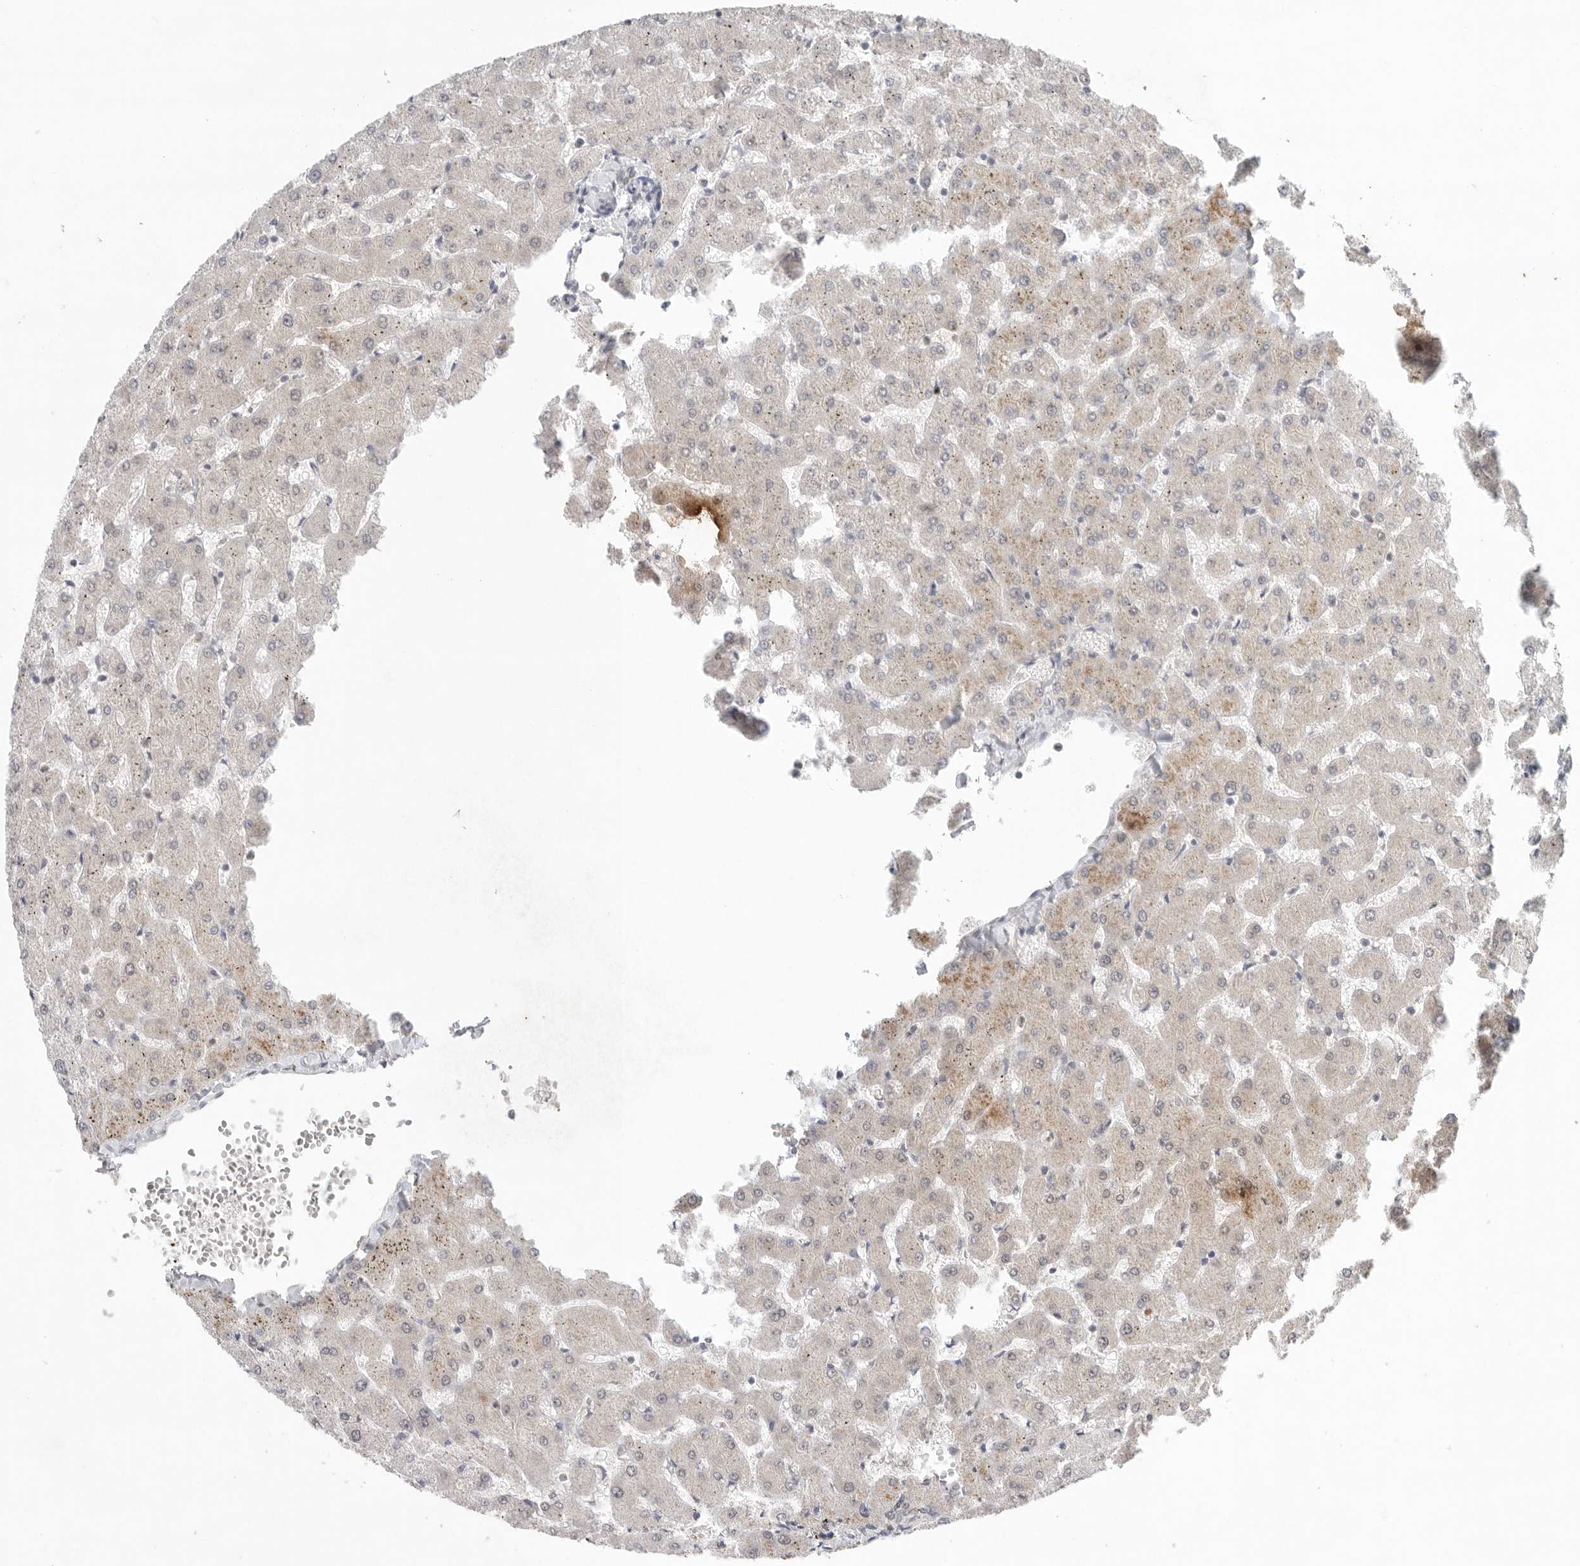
{"staining": {"intensity": "negative", "quantity": "none", "location": "none"}, "tissue": "liver", "cell_type": "Cholangiocytes", "image_type": "normal", "snomed": [{"axis": "morphology", "description": "Normal tissue, NOS"}, {"axis": "topography", "description": "Liver"}], "caption": "Immunohistochemistry (IHC) of normal human liver demonstrates no positivity in cholangiocytes.", "gene": "KLK5", "patient": {"sex": "female", "age": 63}}